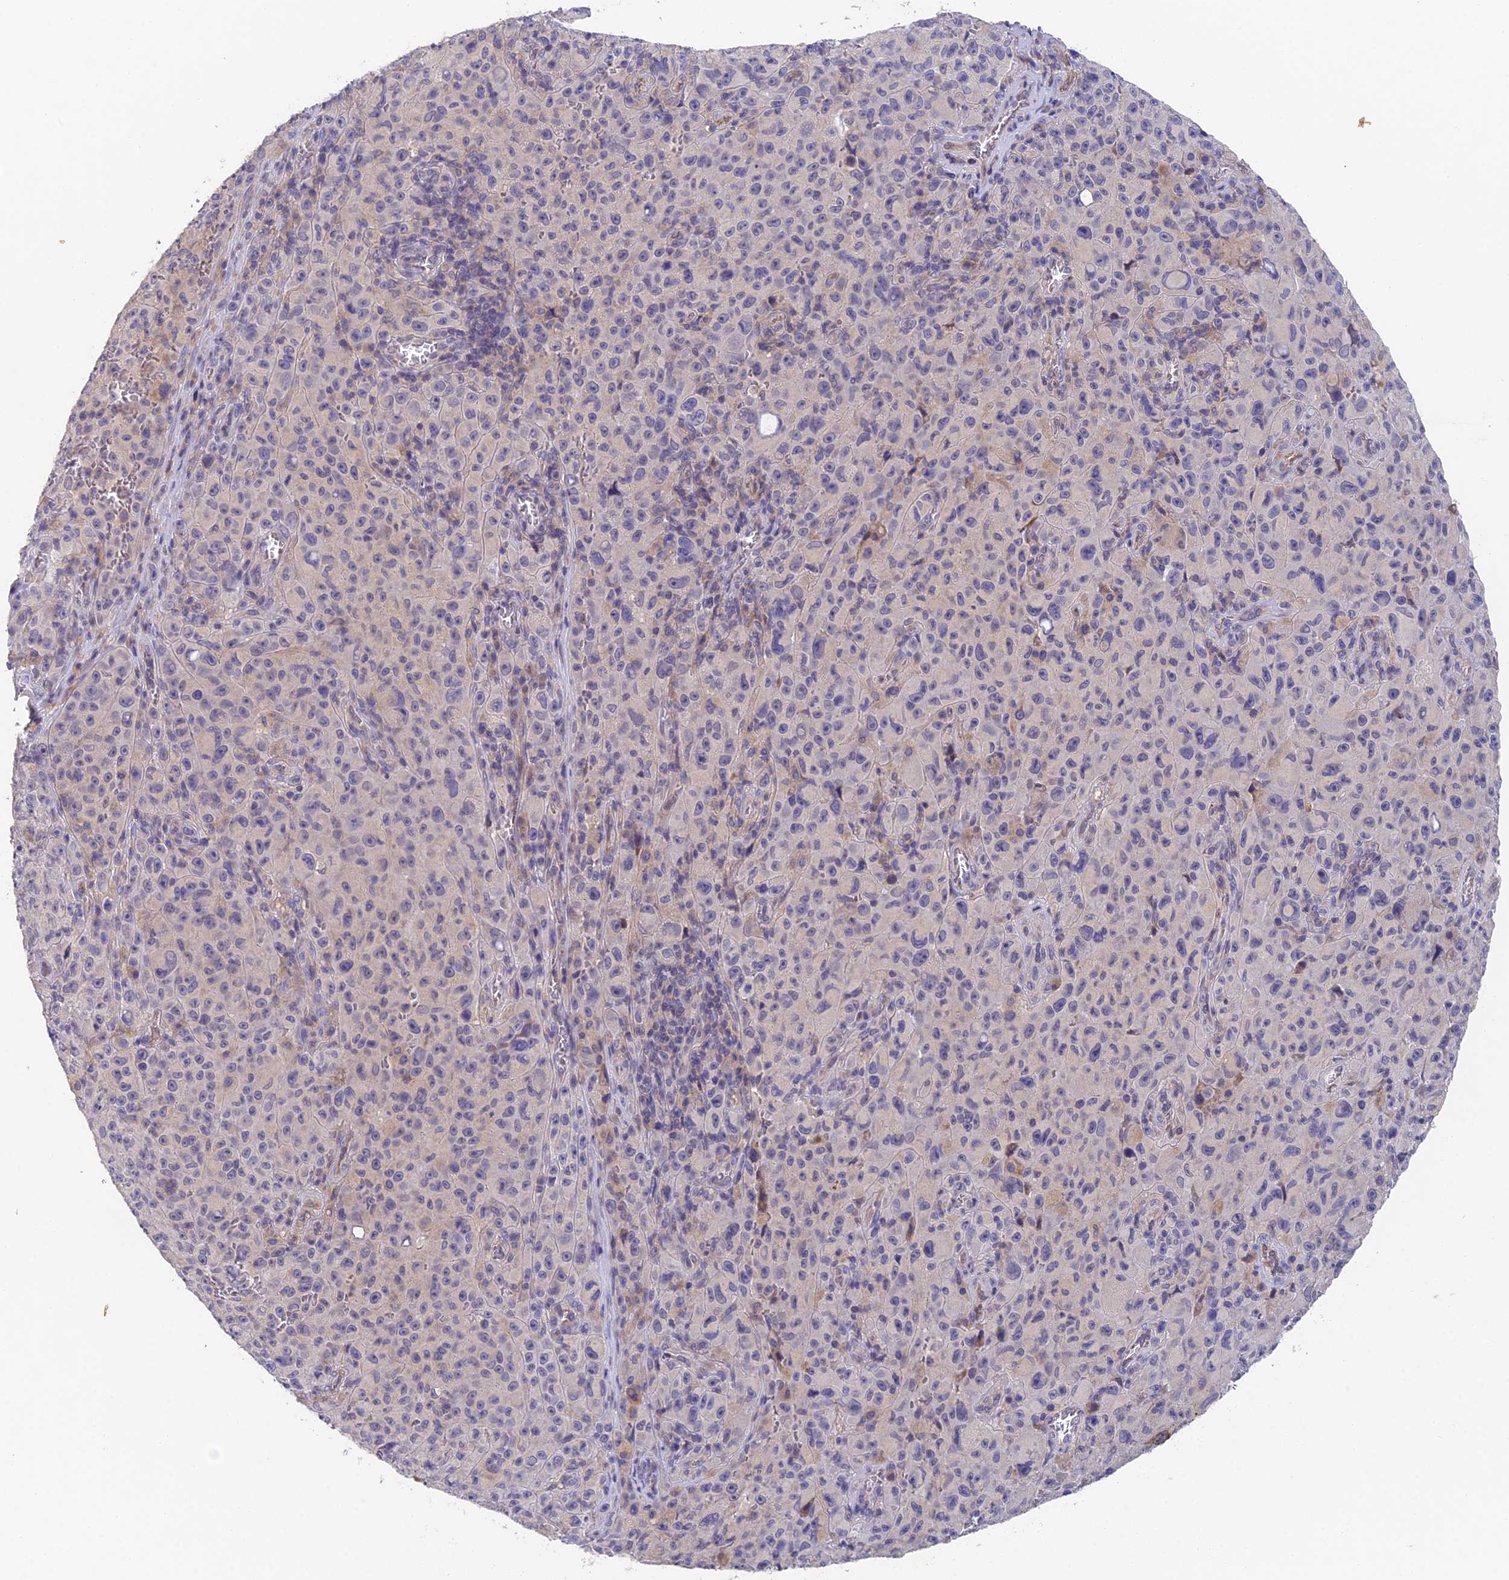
{"staining": {"intensity": "negative", "quantity": "none", "location": "none"}, "tissue": "melanoma", "cell_type": "Tumor cells", "image_type": "cancer", "snomed": [{"axis": "morphology", "description": "Malignant melanoma, NOS"}, {"axis": "topography", "description": "Skin"}], "caption": "High power microscopy photomicrograph of an immunohistochemistry (IHC) image of malignant melanoma, revealing no significant staining in tumor cells.", "gene": "ADAMTS13", "patient": {"sex": "female", "age": 82}}